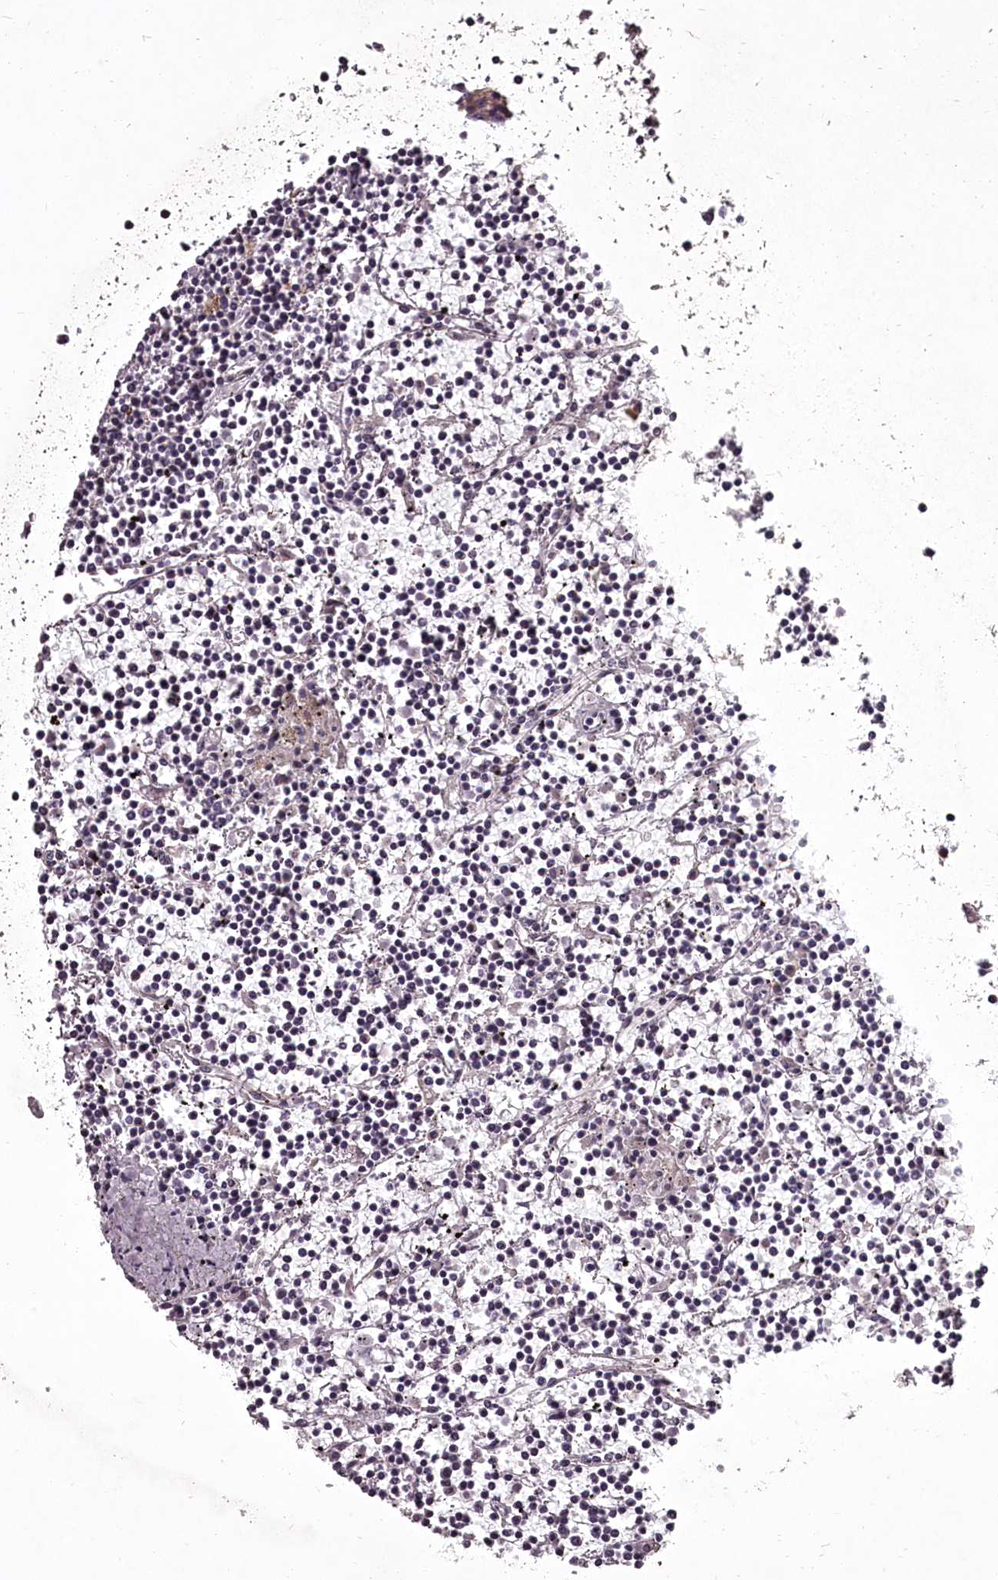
{"staining": {"intensity": "negative", "quantity": "none", "location": "none"}, "tissue": "lymphoma", "cell_type": "Tumor cells", "image_type": "cancer", "snomed": [{"axis": "morphology", "description": "Malignant lymphoma, non-Hodgkin's type, Low grade"}, {"axis": "topography", "description": "Spleen"}], "caption": "High power microscopy histopathology image of an immunohistochemistry image of lymphoma, revealing no significant staining in tumor cells.", "gene": "STX6", "patient": {"sex": "female", "age": 19}}